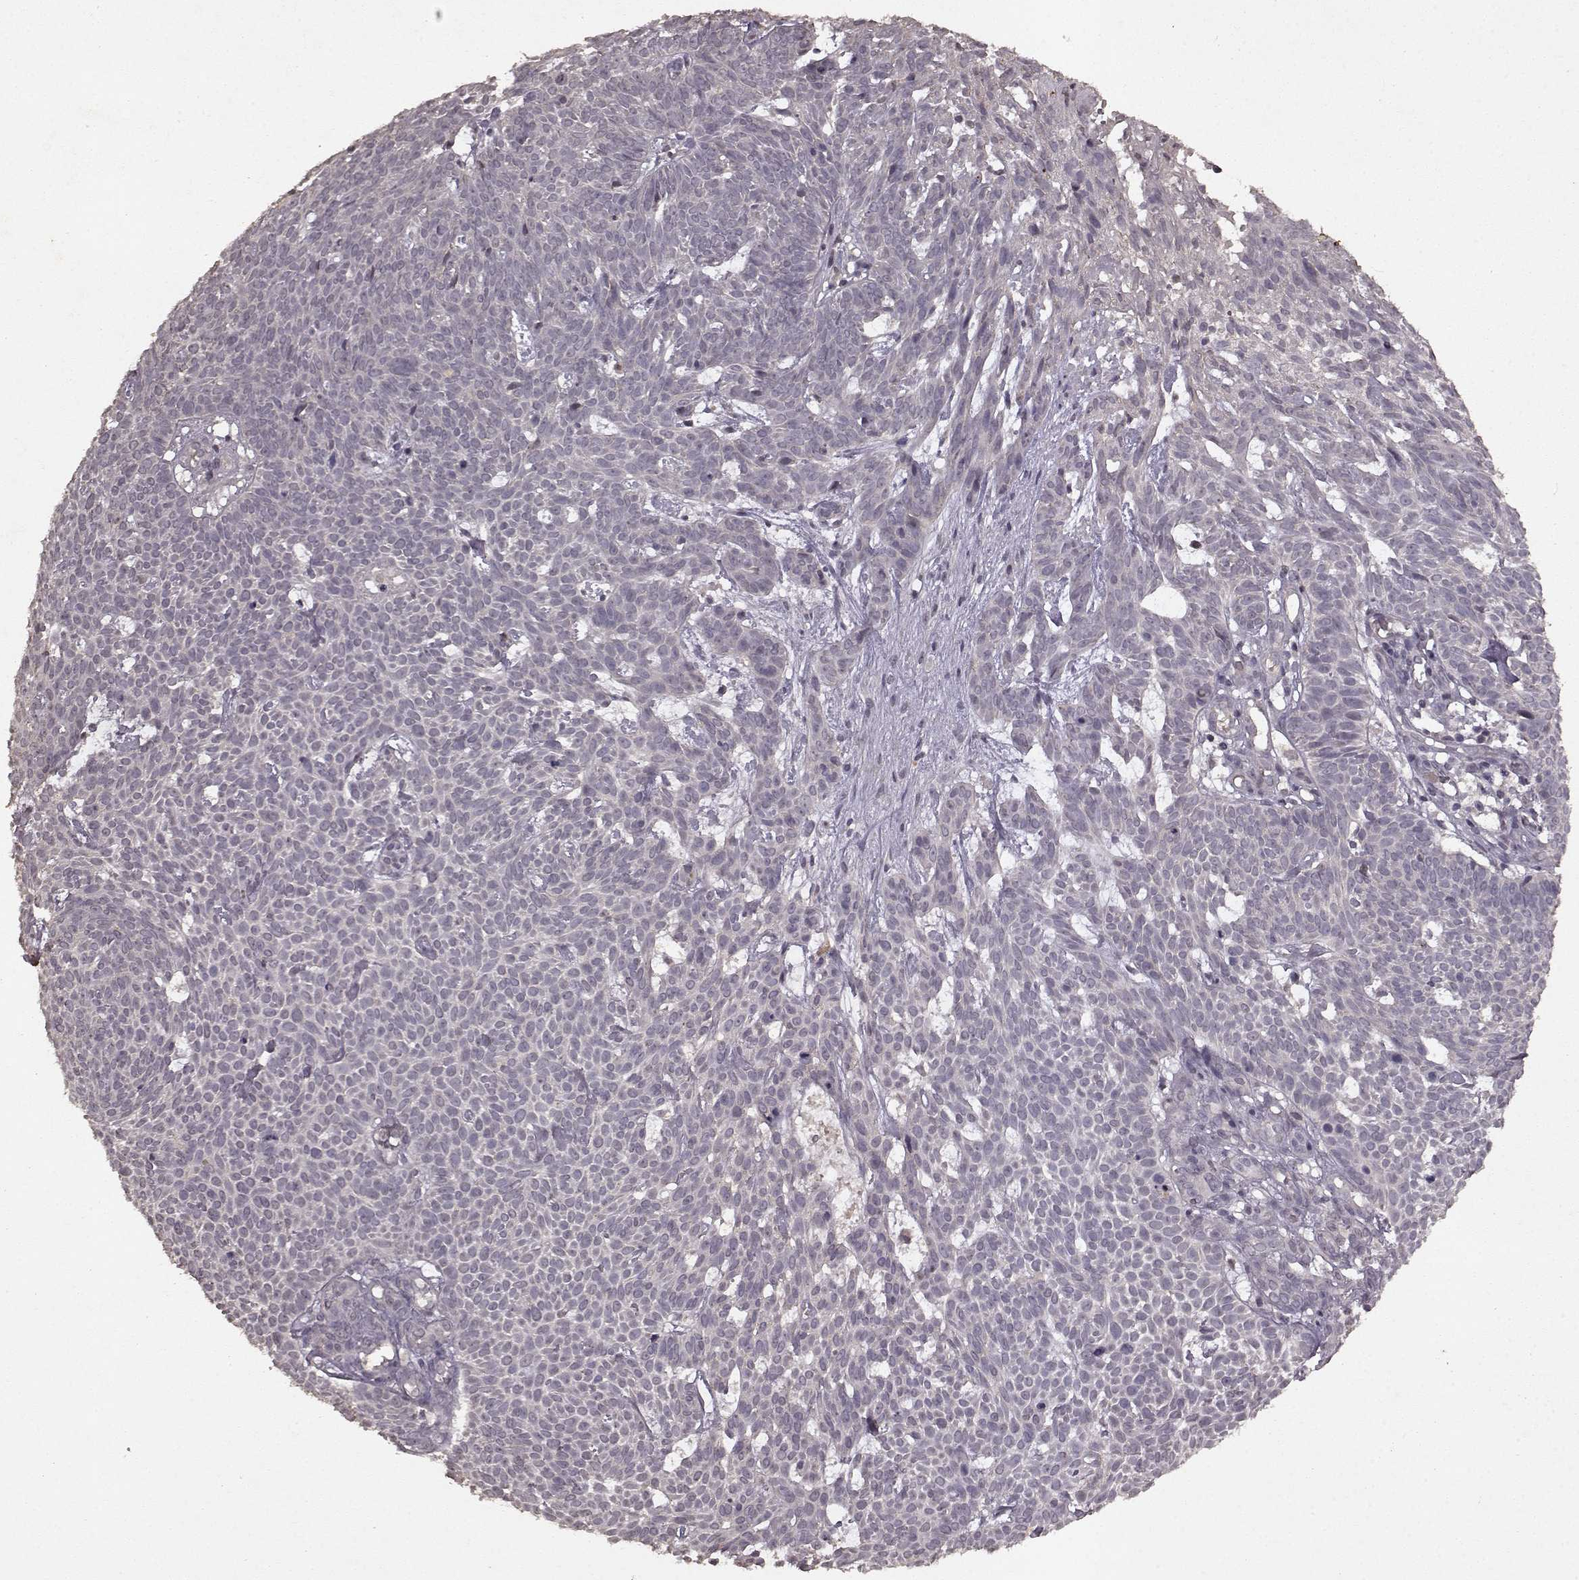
{"staining": {"intensity": "negative", "quantity": "none", "location": "none"}, "tissue": "skin cancer", "cell_type": "Tumor cells", "image_type": "cancer", "snomed": [{"axis": "morphology", "description": "Basal cell carcinoma"}, {"axis": "topography", "description": "Skin"}], "caption": "High magnification brightfield microscopy of basal cell carcinoma (skin) stained with DAB (3,3'-diaminobenzidine) (brown) and counterstained with hematoxylin (blue): tumor cells show no significant staining.", "gene": "LHB", "patient": {"sex": "male", "age": 59}}